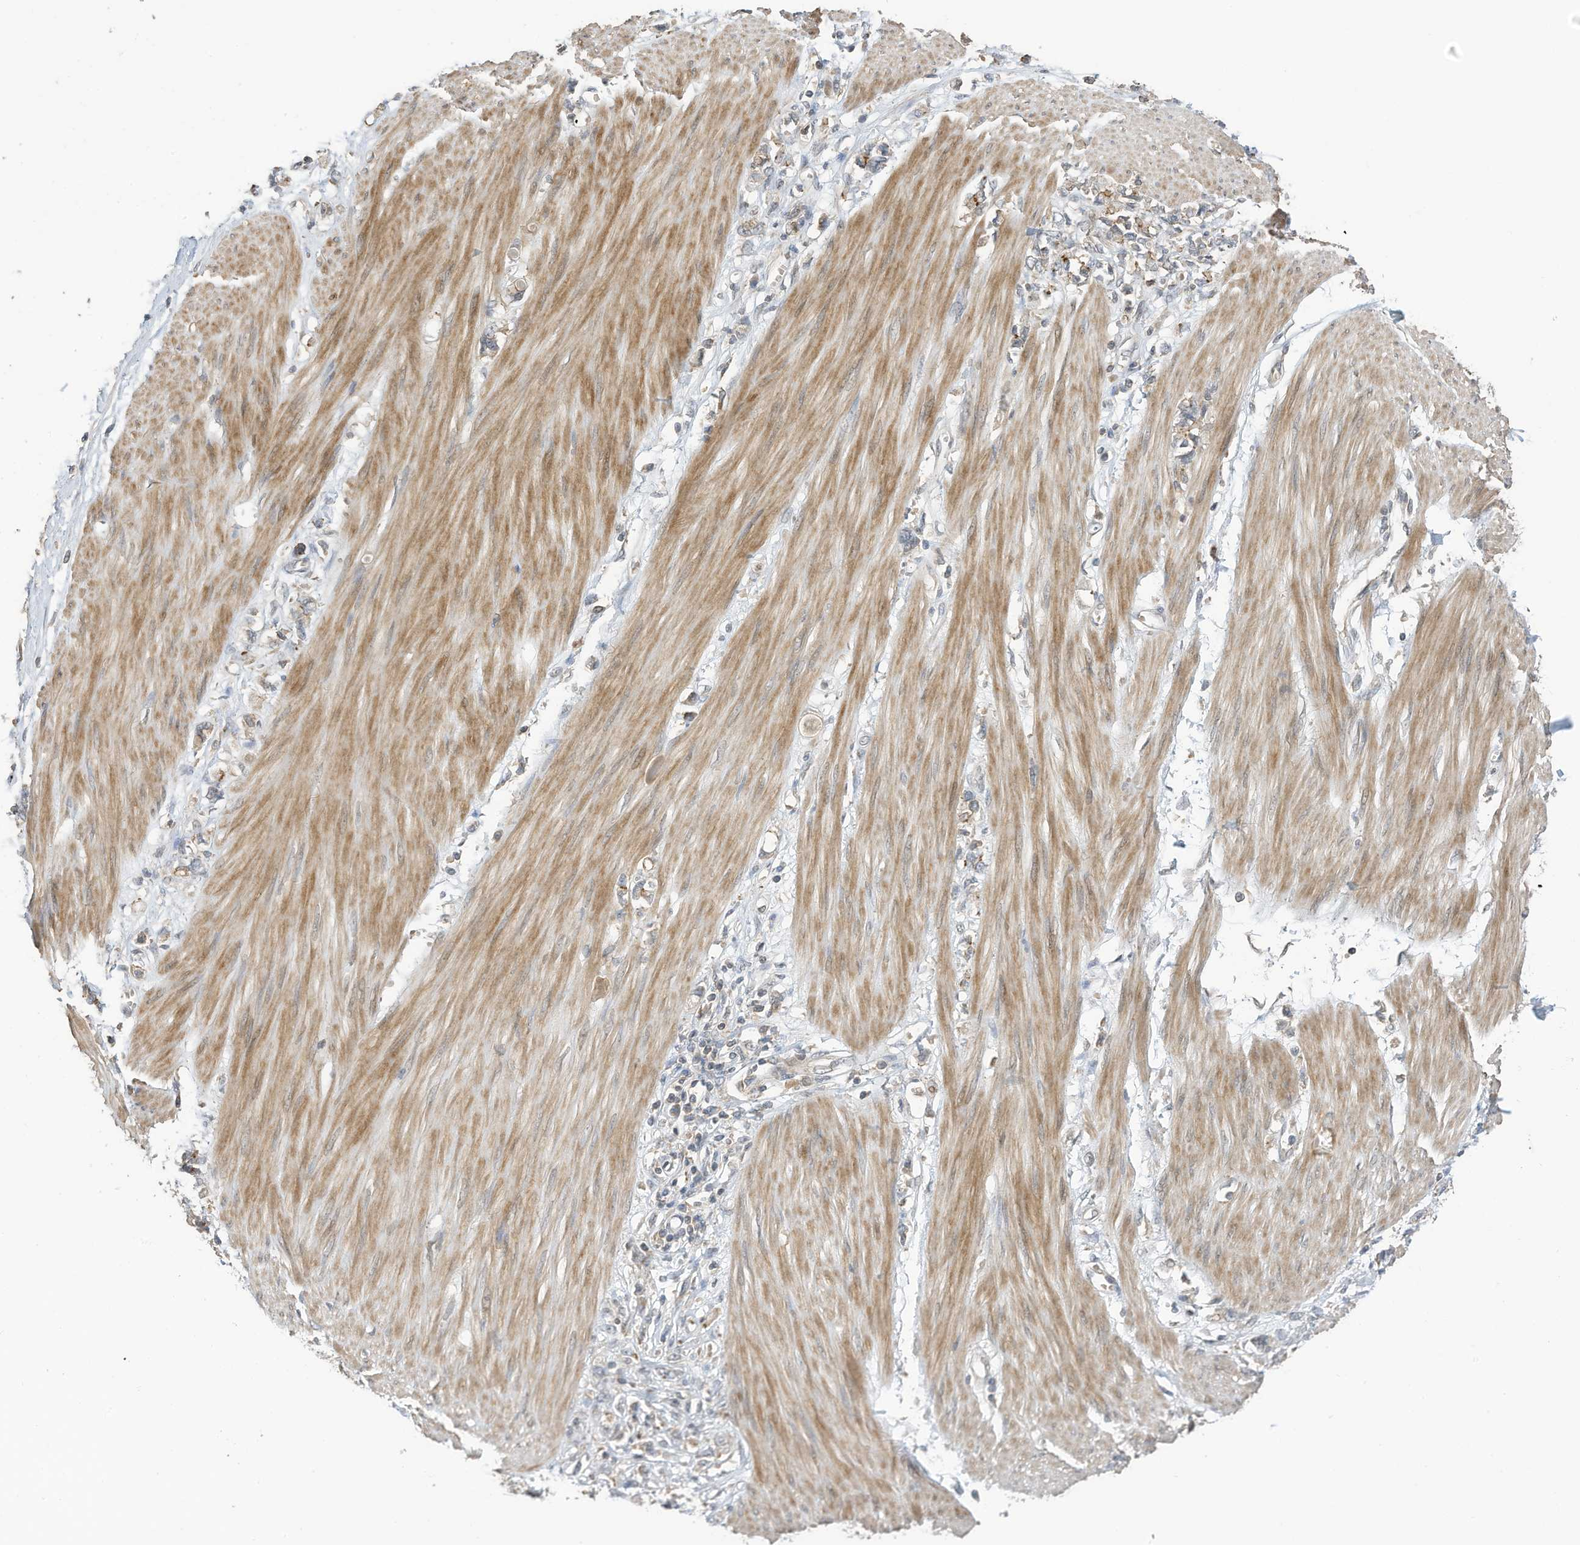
{"staining": {"intensity": "weak", "quantity": "<25%", "location": "cytoplasmic/membranous"}, "tissue": "stomach cancer", "cell_type": "Tumor cells", "image_type": "cancer", "snomed": [{"axis": "morphology", "description": "Adenocarcinoma, NOS"}, {"axis": "topography", "description": "Stomach"}], "caption": "This is an immunohistochemistry (IHC) histopathology image of human adenocarcinoma (stomach). There is no staining in tumor cells.", "gene": "REC8", "patient": {"sex": "female", "age": 76}}